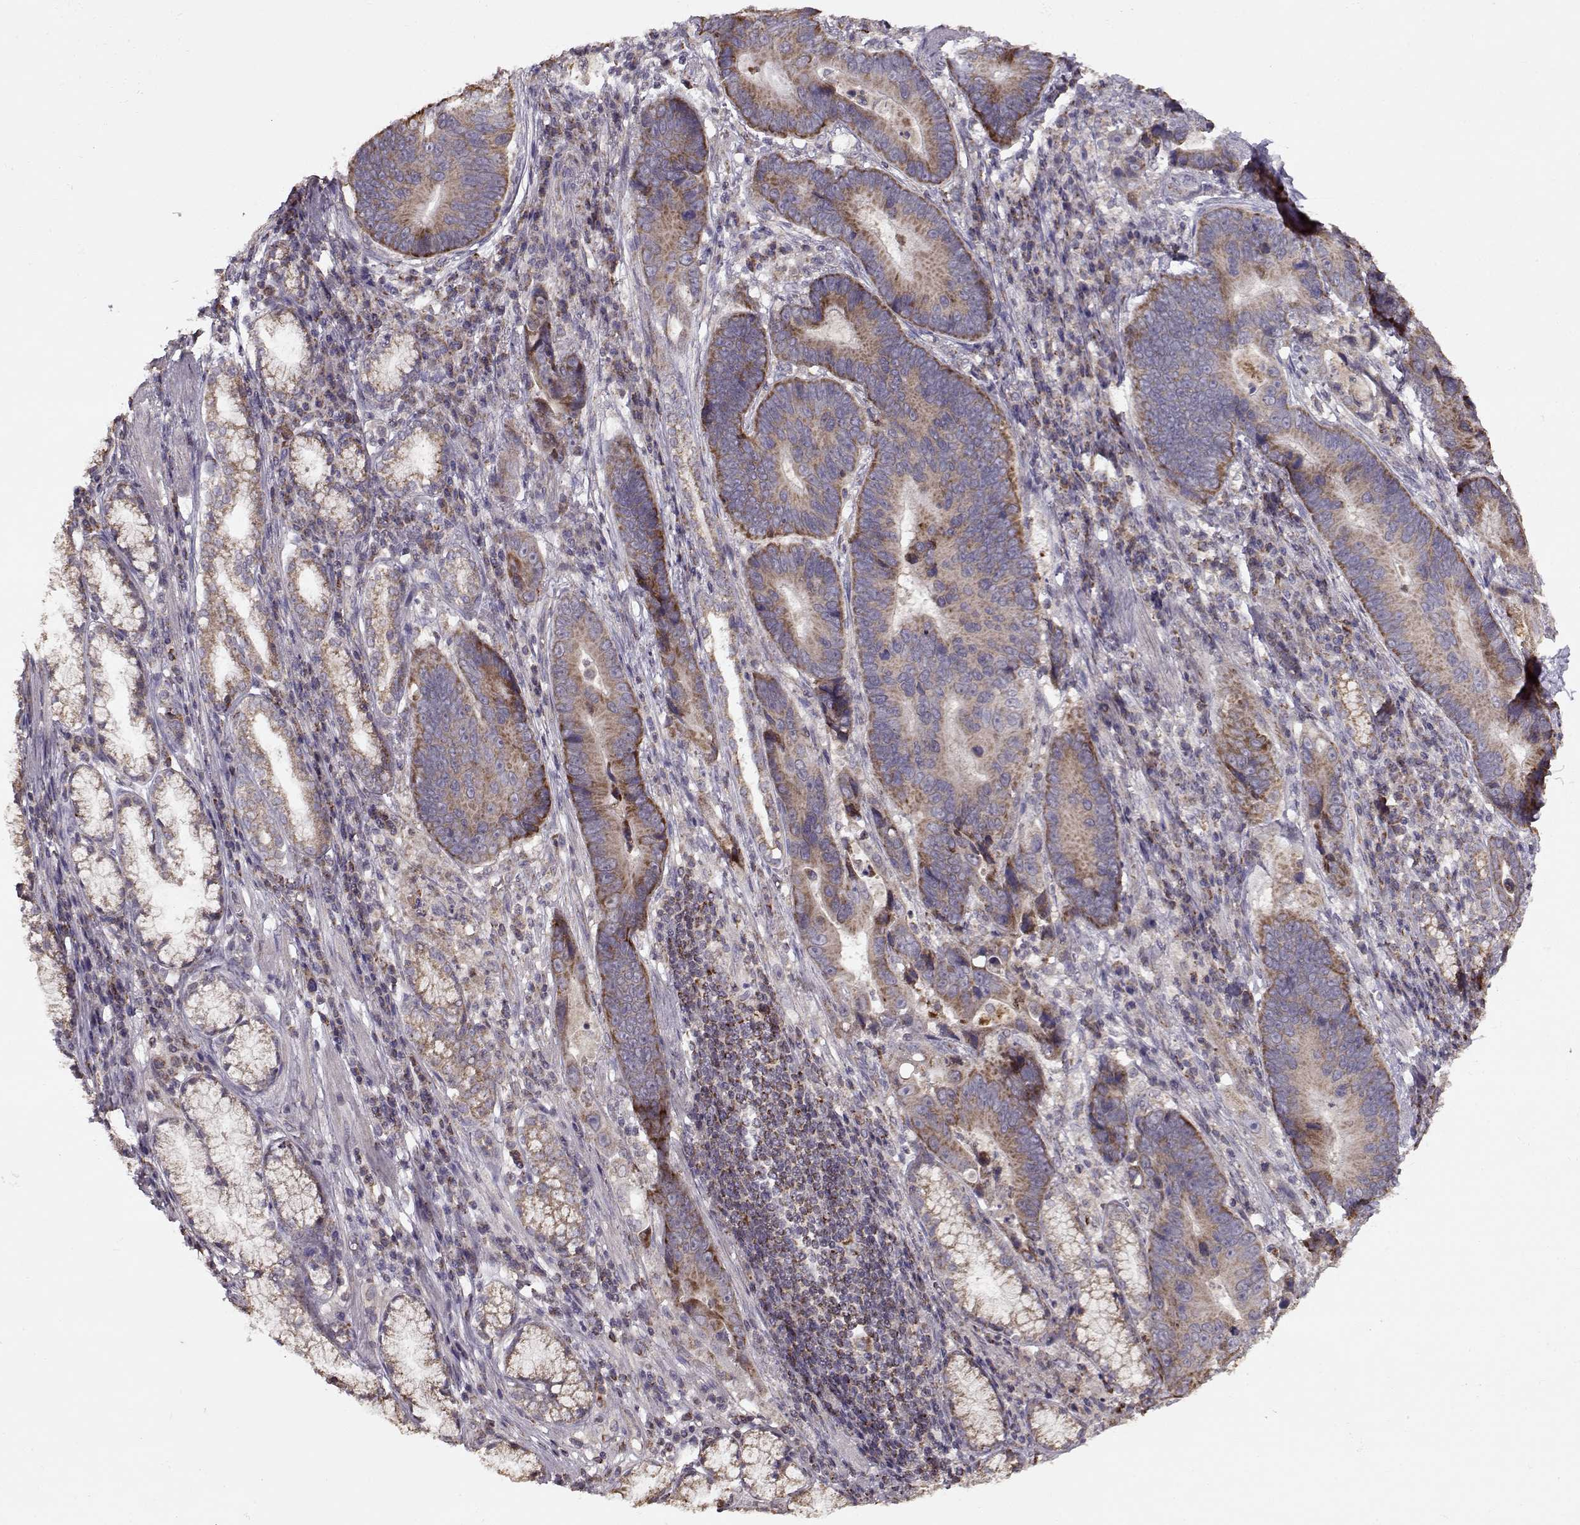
{"staining": {"intensity": "moderate", "quantity": ">75%", "location": "cytoplasmic/membranous"}, "tissue": "stomach cancer", "cell_type": "Tumor cells", "image_type": "cancer", "snomed": [{"axis": "morphology", "description": "Adenocarcinoma, NOS"}, {"axis": "topography", "description": "Stomach"}], "caption": "Protein analysis of stomach cancer (adenocarcinoma) tissue exhibits moderate cytoplasmic/membranous positivity in about >75% of tumor cells.", "gene": "CMTM3", "patient": {"sex": "male", "age": 84}}